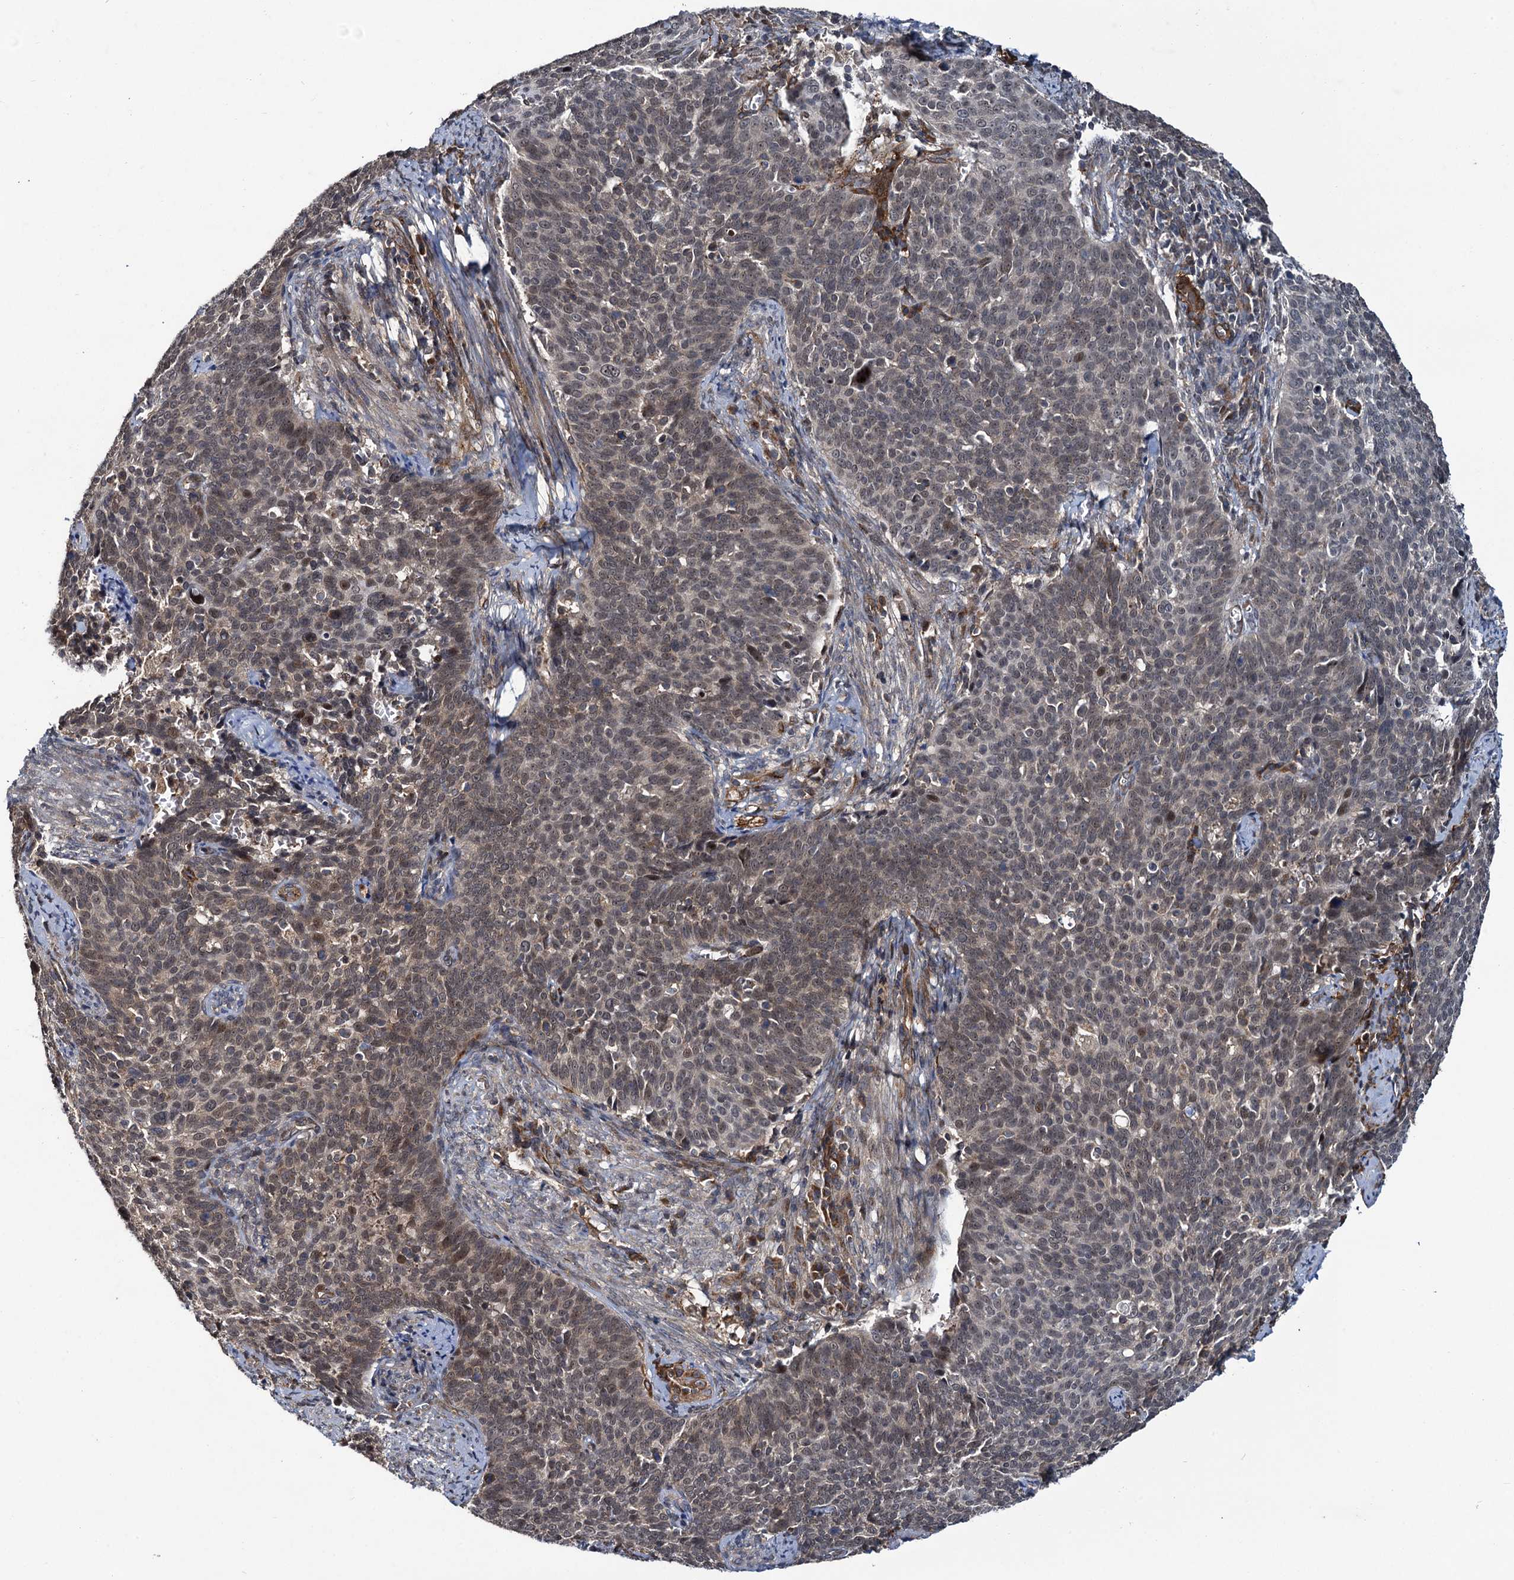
{"staining": {"intensity": "weak", "quantity": "<25%", "location": "cytoplasmic/membranous,nuclear"}, "tissue": "cervical cancer", "cell_type": "Tumor cells", "image_type": "cancer", "snomed": [{"axis": "morphology", "description": "Squamous cell carcinoma, NOS"}, {"axis": "topography", "description": "Cervix"}], "caption": "There is no significant expression in tumor cells of squamous cell carcinoma (cervical). (DAB (3,3'-diaminobenzidine) IHC visualized using brightfield microscopy, high magnification).", "gene": "ARHGAP42", "patient": {"sex": "female", "age": 39}}